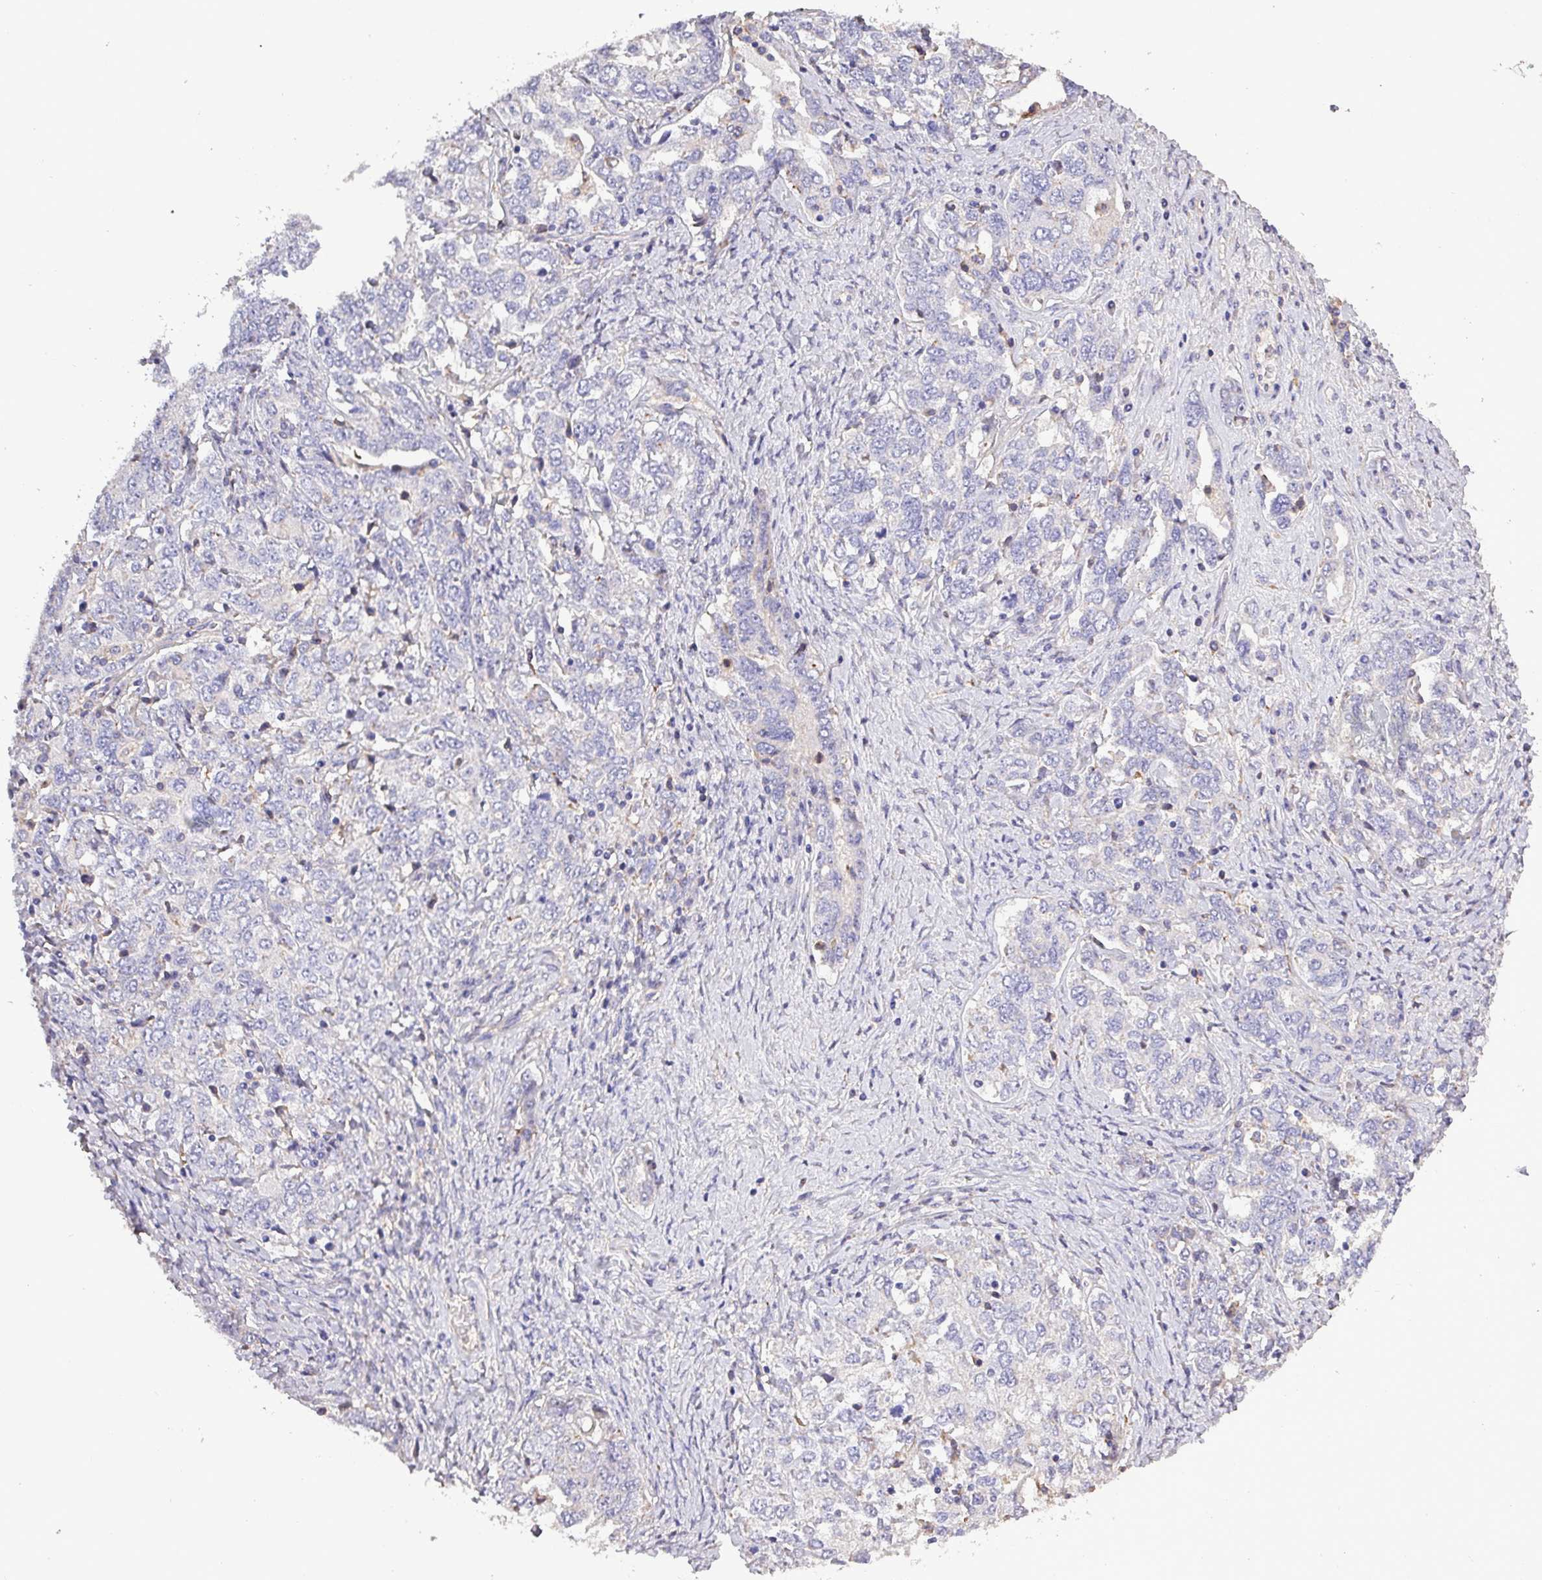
{"staining": {"intensity": "negative", "quantity": "none", "location": "none"}, "tissue": "ovarian cancer", "cell_type": "Tumor cells", "image_type": "cancer", "snomed": [{"axis": "morphology", "description": "Carcinoma, endometroid"}, {"axis": "topography", "description": "Ovary"}], "caption": "Immunohistochemistry image of neoplastic tissue: human ovarian cancer (endometroid carcinoma) stained with DAB shows no significant protein staining in tumor cells.", "gene": "HTRA4", "patient": {"sex": "female", "age": 62}}